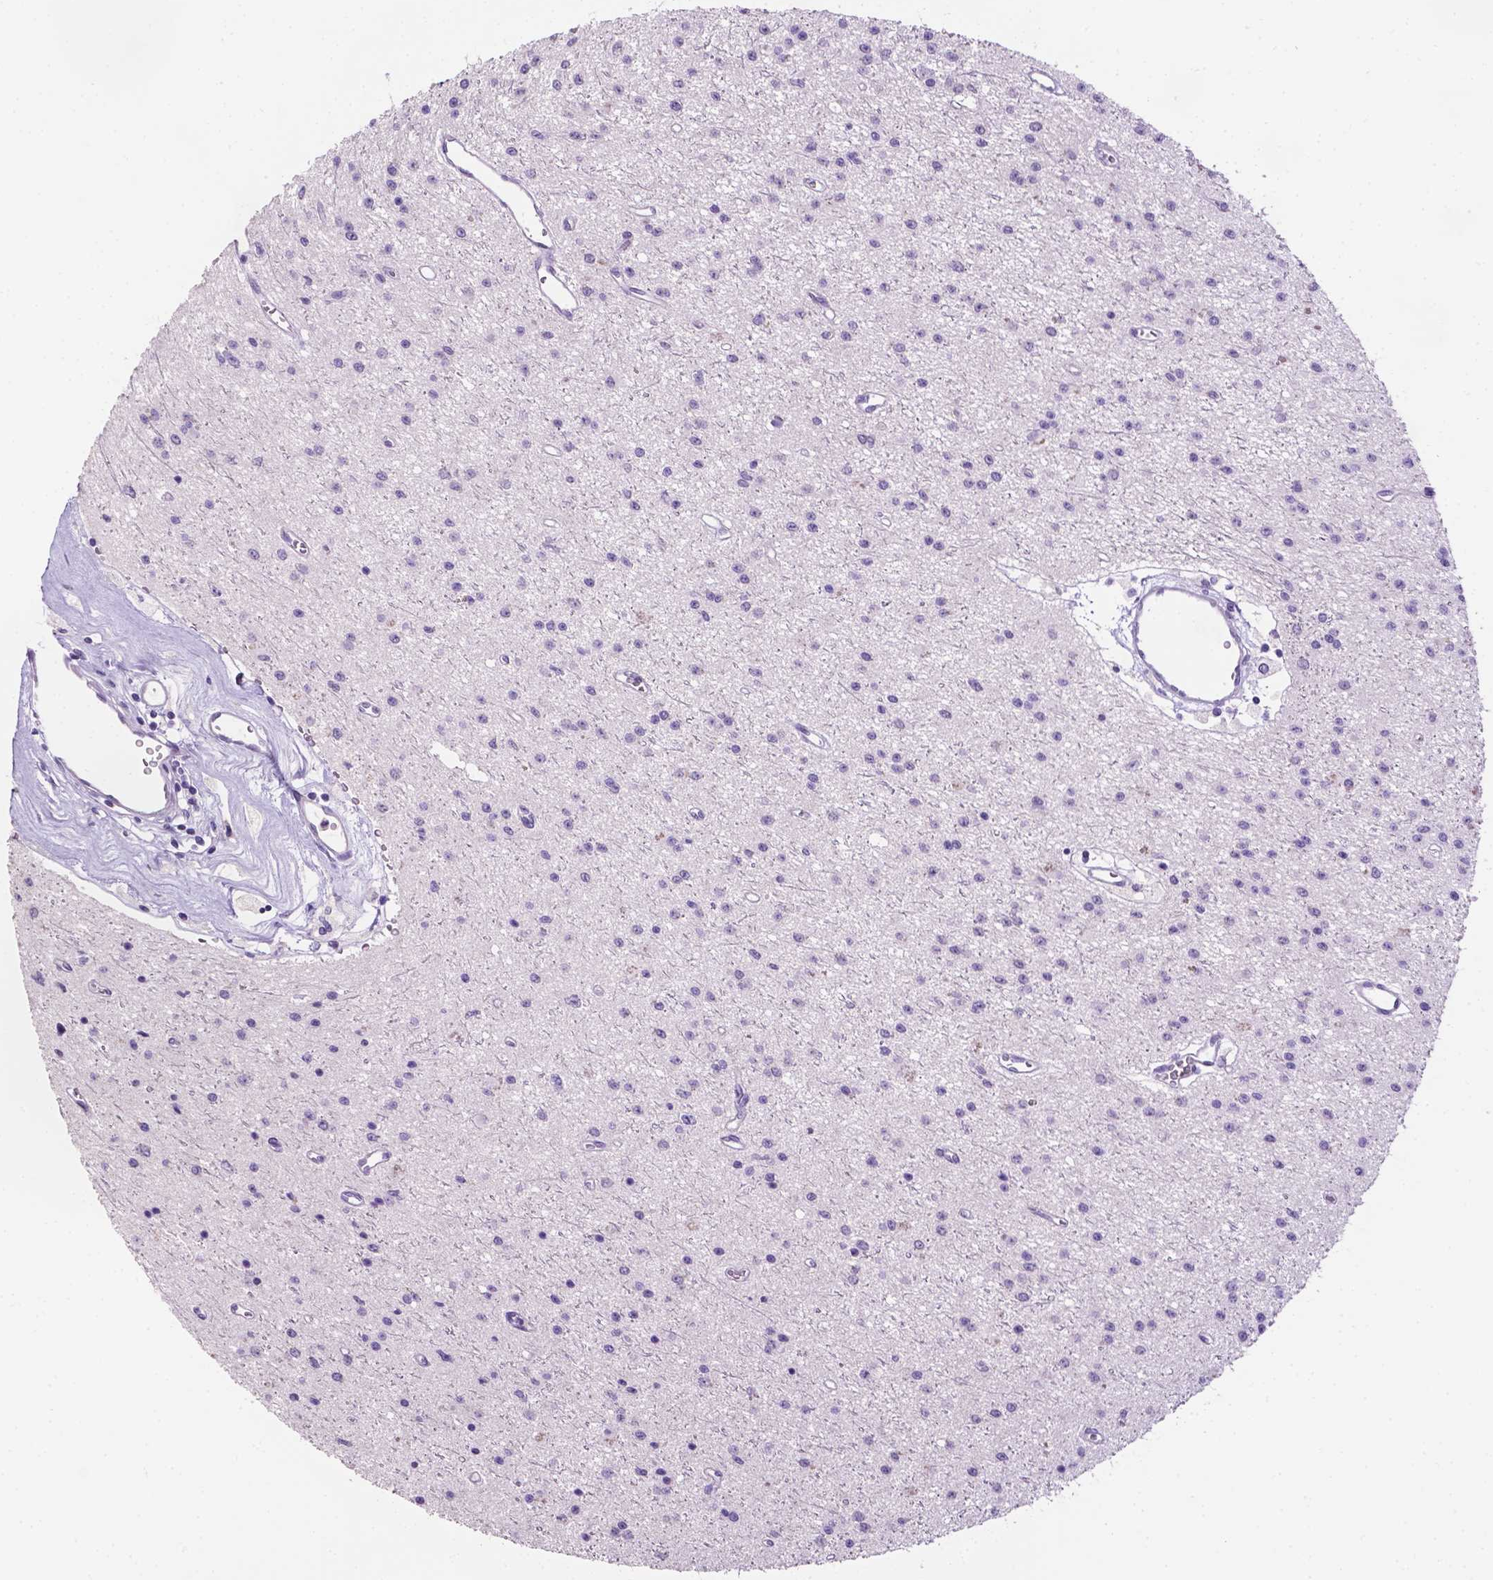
{"staining": {"intensity": "negative", "quantity": "none", "location": "none"}, "tissue": "glioma", "cell_type": "Tumor cells", "image_type": "cancer", "snomed": [{"axis": "morphology", "description": "Glioma, malignant, Low grade"}, {"axis": "topography", "description": "Brain"}], "caption": "Tumor cells show no significant protein staining in glioma.", "gene": "TACSTD2", "patient": {"sex": "female", "age": 45}}